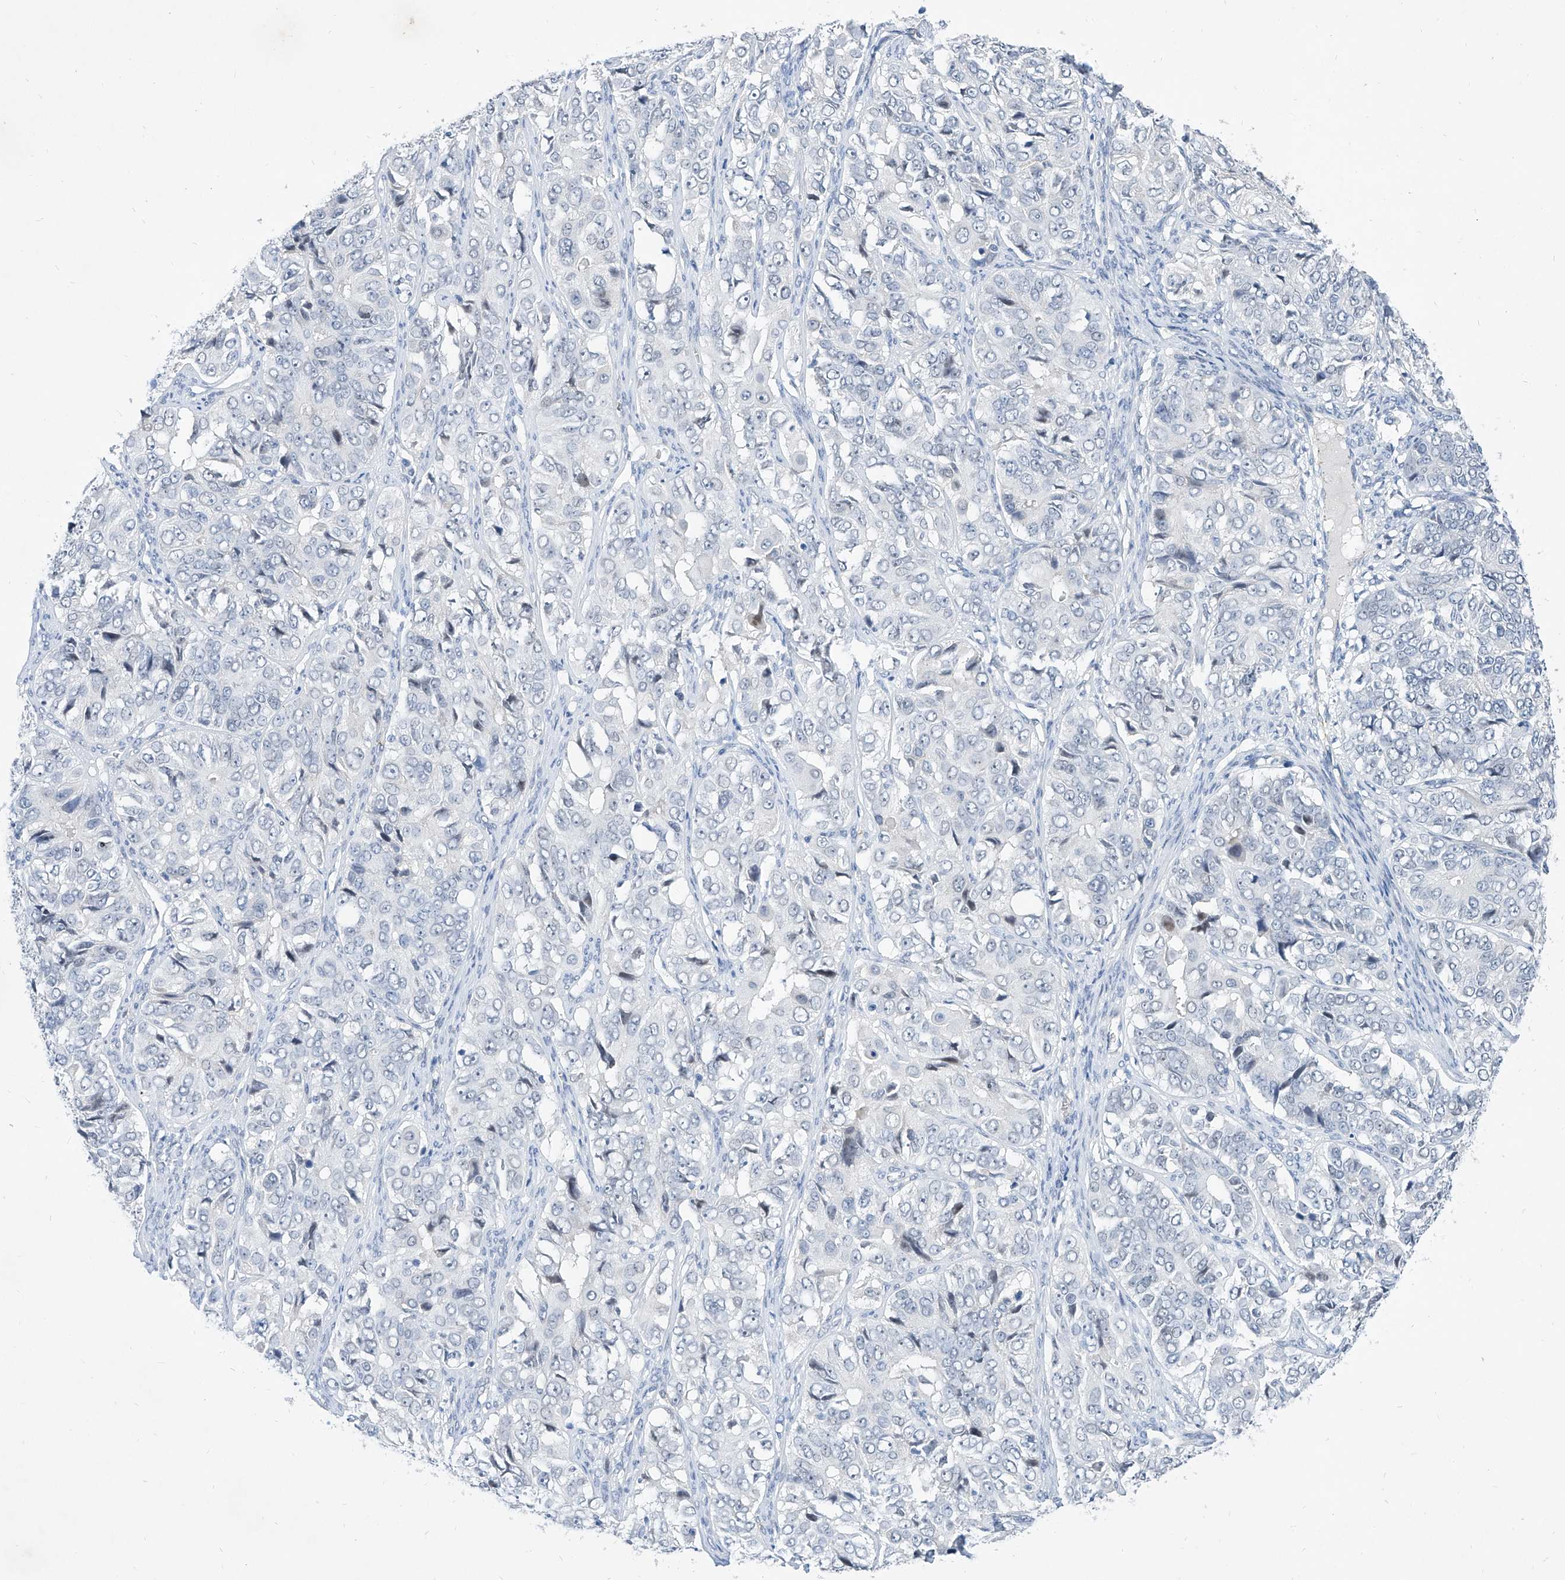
{"staining": {"intensity": "negative", "quantity": "none", "location": "none"}, "tissue": "ovarian cancer", "cell_type": "Tumor cells", "image_type": "cancer", "snomed": [{"axis": "morphology", "description": "Carcinoma, endometroid"}, {"axis": "topography", "description": "Ovary"}], "caption": "Photomicrograph shows no significant protein expression in tumor cells of ovarian endometroid carcinoma. The staining was performed using DAB (3,3'-diaminobenzidine) to visualize the protein expression in brown, while the nuclei were stained in blue with hematoxylin (Magnification: 20x).", "gene": "BPTF", "patient": {"sex": "female", "age": 51}}